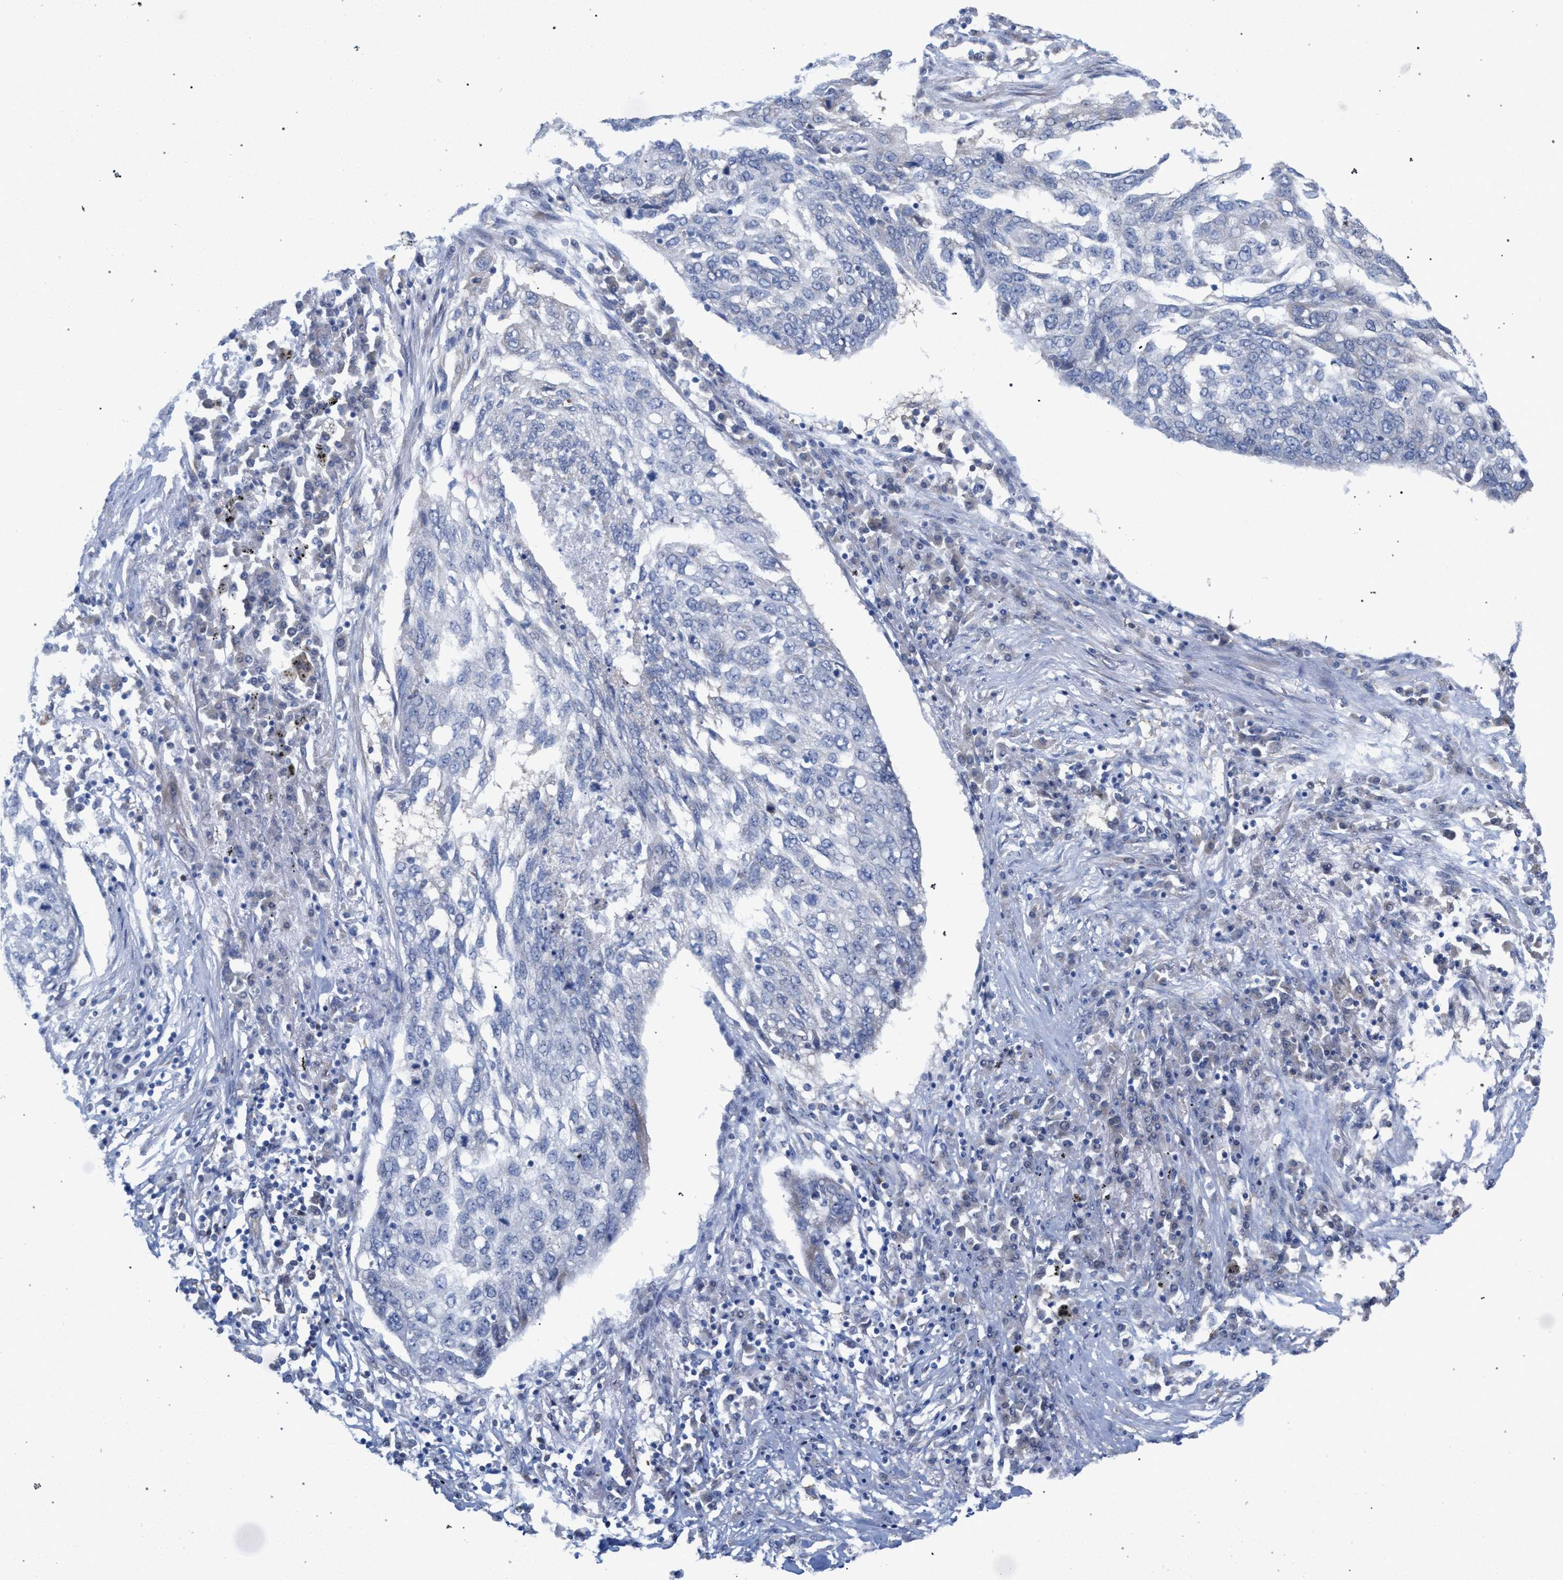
{"staining": {"intensity": "negative", "quantity": "none", "location": "none"}, "tissue": "lung cancer", "cell_type": "Tumor cells", "image_type": "cancer", "snomed": [{"axis": "morphology", "description": "Squamous cell carcinoma, NOS"}, {"axis": "topography", "description": "Lung"}], "caption": "Histopathology image shows no protein expression in tumor cells of lung cancer (squamous cell carcinoma) tissue.", "gene": "FHOD3", "patient": {"sex": "female", "age": 63}}